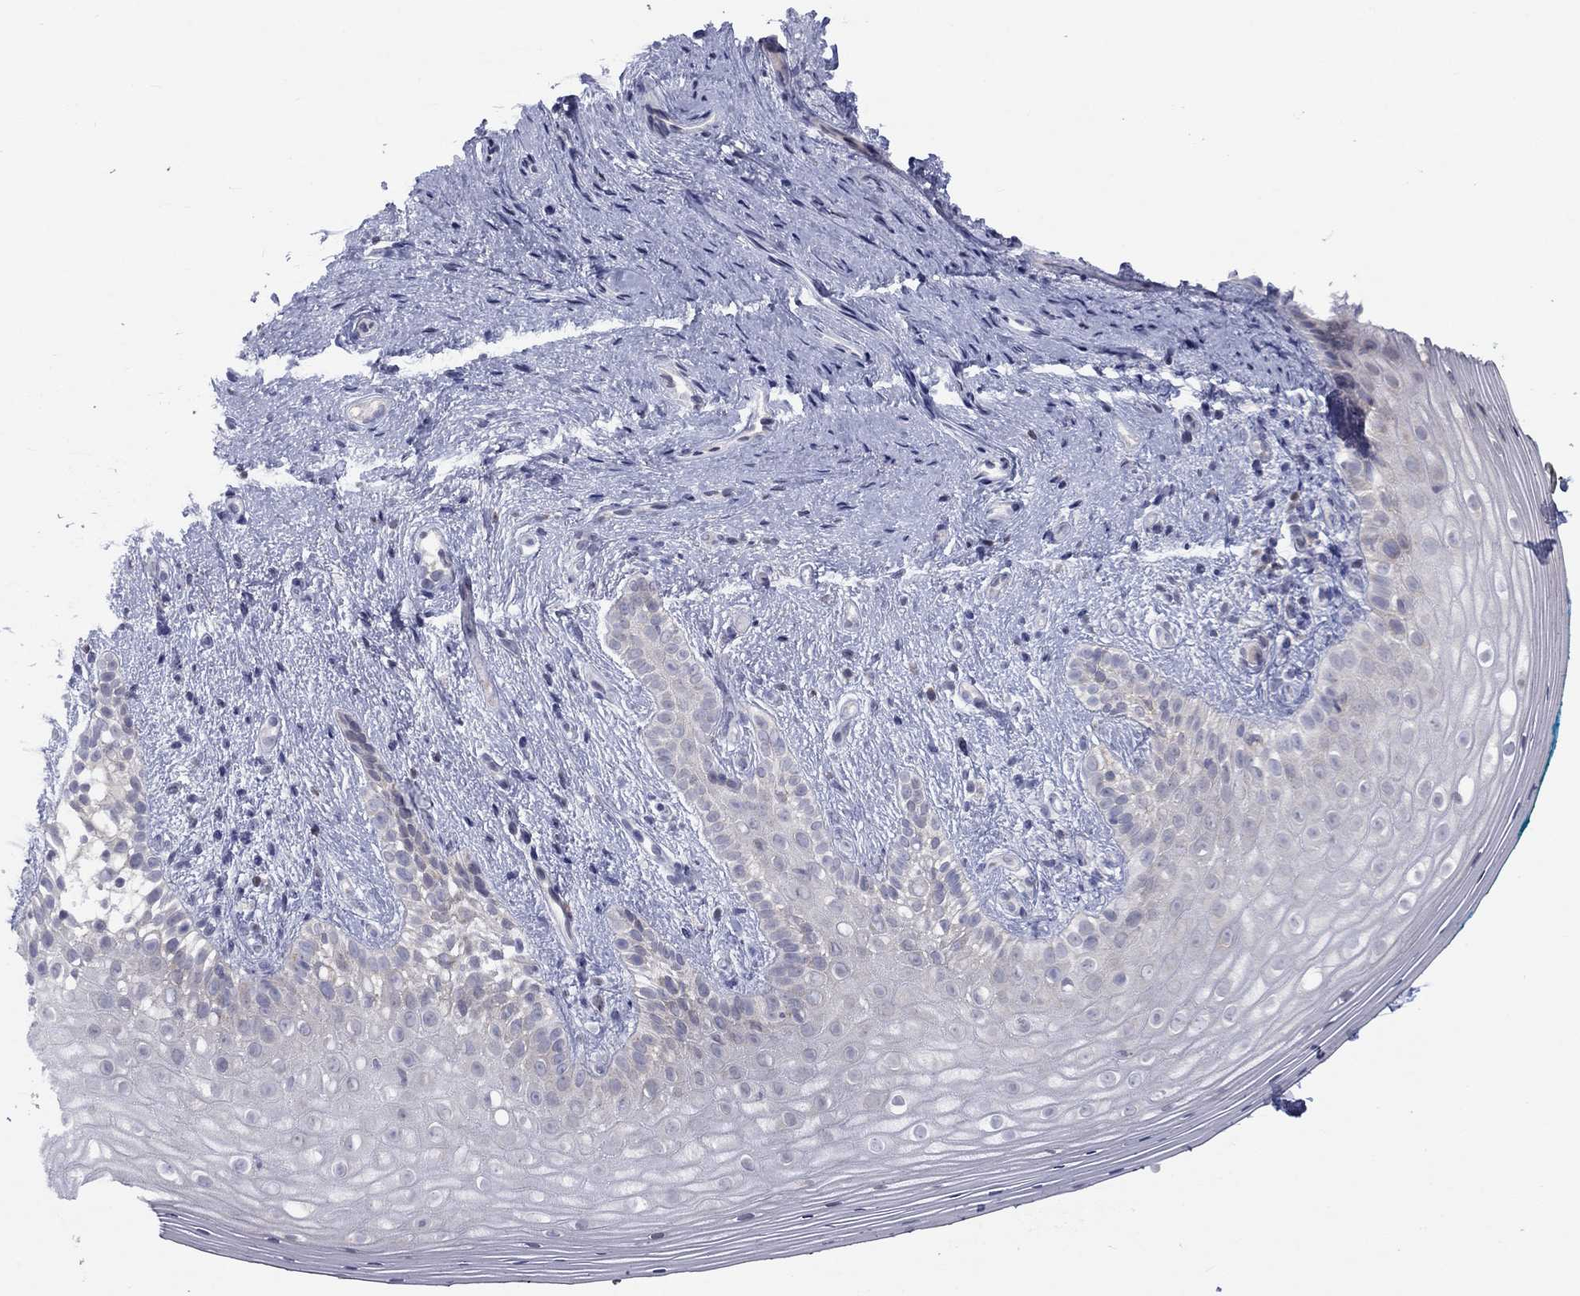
{"staining": {"intensity": "negative", "quantity": "none", "location": "none"}, "tissue": "vagina", "cell_type": "Squamous epithelial cells", "image_type": "normal", "snomed": [{"axis": "morphology", "description": "Normal tissue, NOS"}, {"axis": "topography", "description": "Vagina"}], "caption": "The micrograph shows no staining of squamous epithelial cells in benign vagina.", "gene": "CACNA1A", "patient": {"sex": "female", "age": 47}}